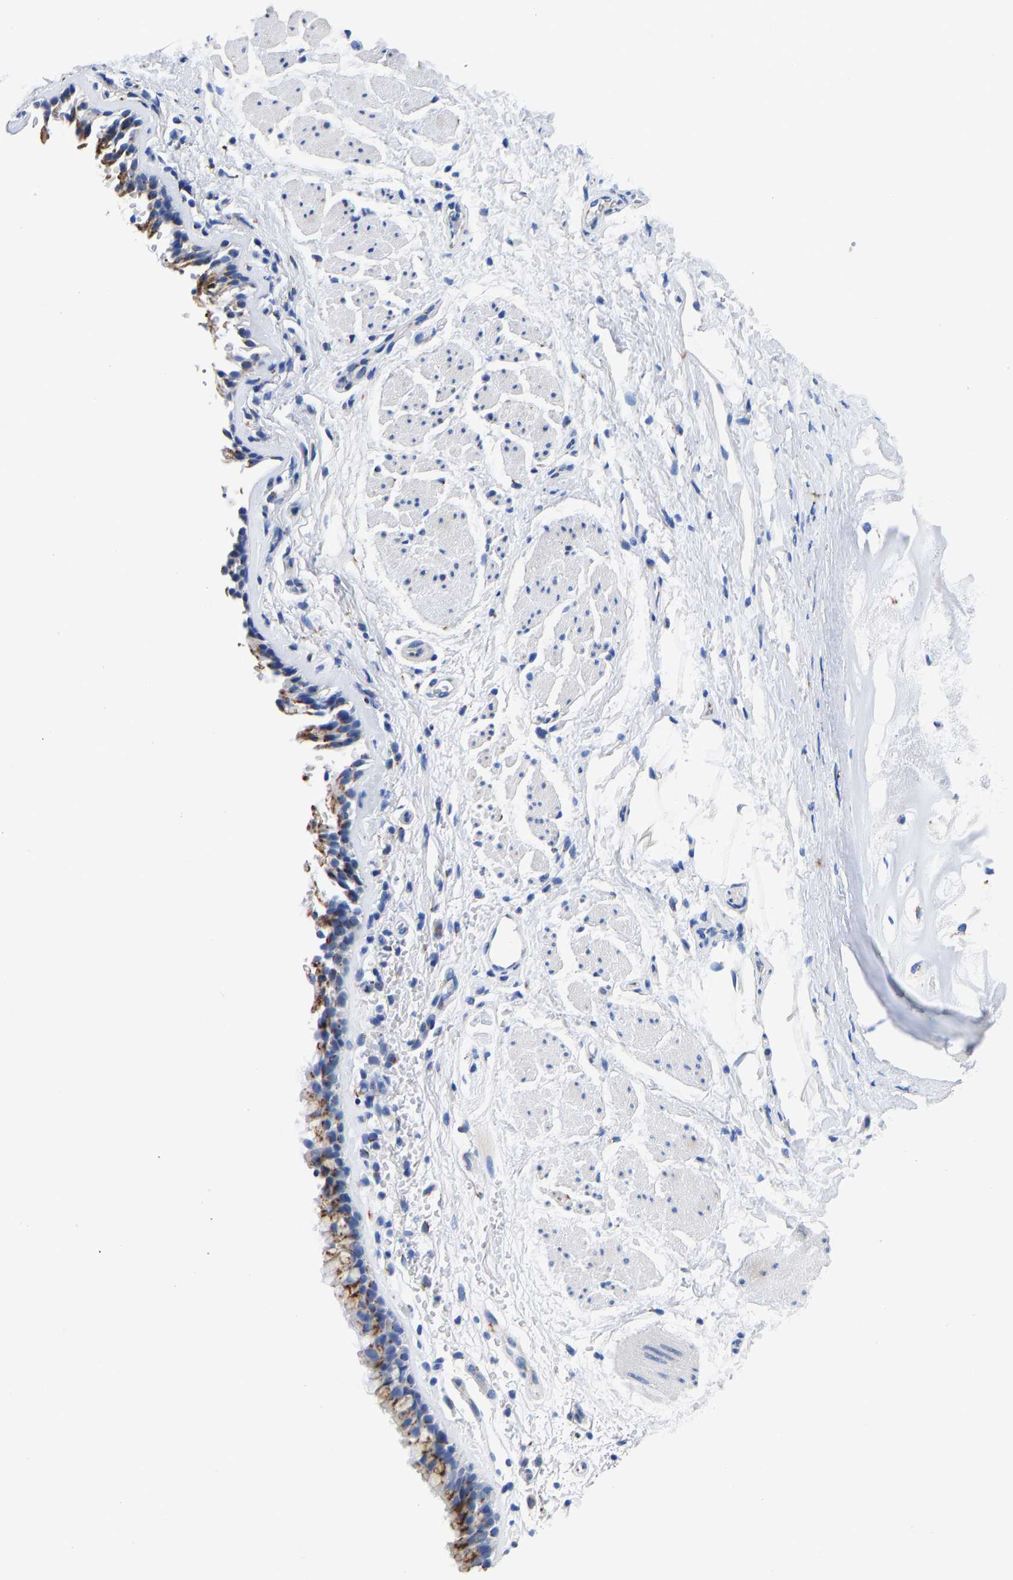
{"staining": {"intensity": "moderate", "quantity": ">75%", "location": "cytoplasmic/membranous"}, "tissue": "bronchus", "cell_type": "Respiratory epithelial cells", "image_type": "normal", "snomed": [{"axis": "morphology", "description": "Normal tissue, NOS"}, {"axis": "topography", "description": "Cartilage tissue"}, {"axis": "topography", "description": "Bronchus"}], "caption": "Protein expression analysis of normal bronchus exhibits moderate cytoplasmic/membranous staining in approximately >75% of respiratory epithelial cells. The staining was performed using DAB (3,3'-diaminobenzidine), with brown indicating positive protein expression. Nuclei are stained blue with hematoxylin.", "gene": "TMEM87A", "patient": {"sex": "female", "age": 53}}